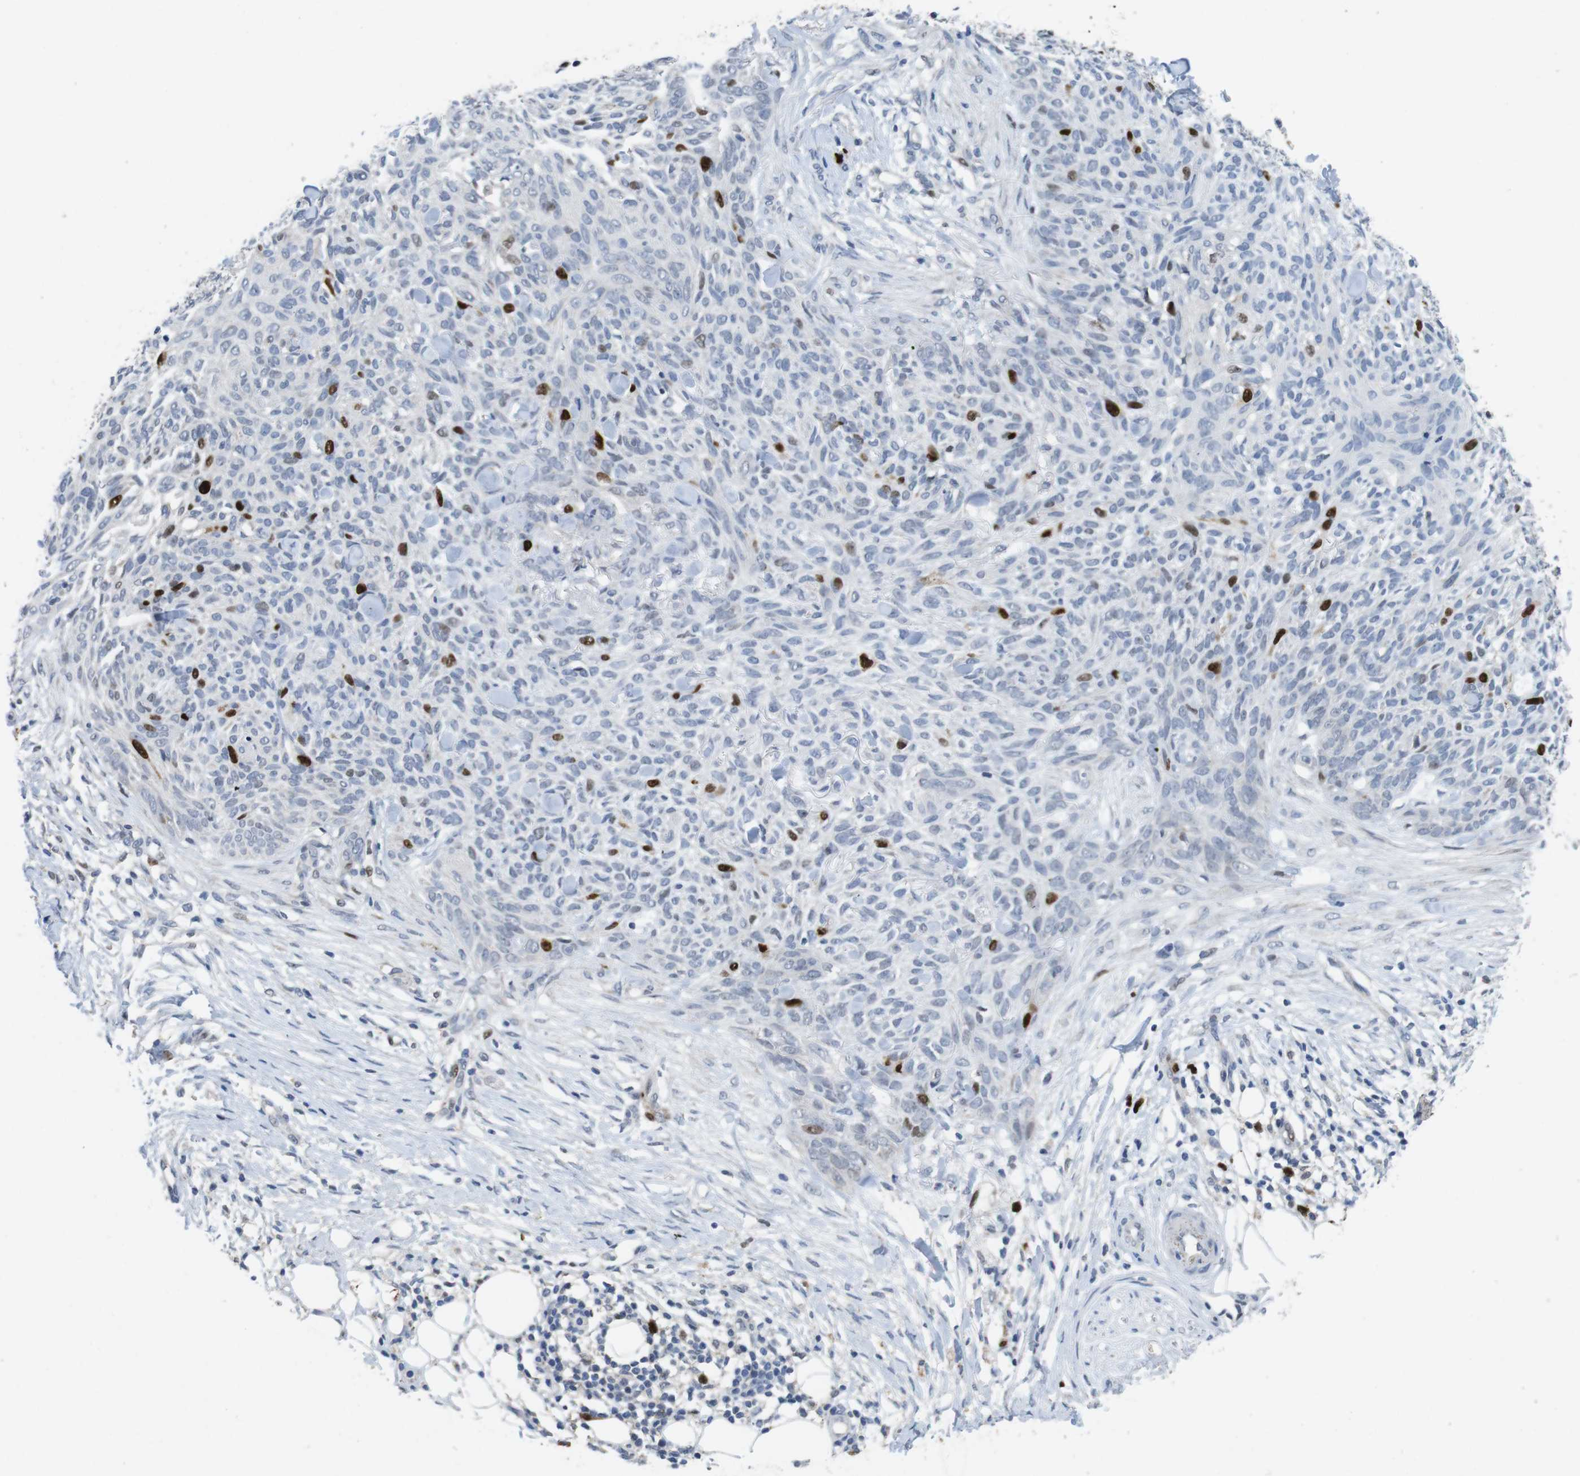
{"staining": {"intensity": "strong", "quantity": "<25%", "location": "nuclear"}, "tissue": "skin cancer", "cell_type": "Tumor cells", "image_type": "cancer", "snomed": [{"axis": "morphology", "description": "Basal cell carcinoma"}, {"axis": "topography", "description": "Skin"}], "caption": "Skin cancer (basal cell carcinoma) tissue demonstrates strong nuclear positivity in about <25% of tumor cells, visualized by immunohistochemistry. The staining was performed using DAB, with brown indicating positive protein expression. Nuclei are stained blue with hematoxylin.", "gene": "KPNA2", "patient": {"sex": "female", "age": 84}}